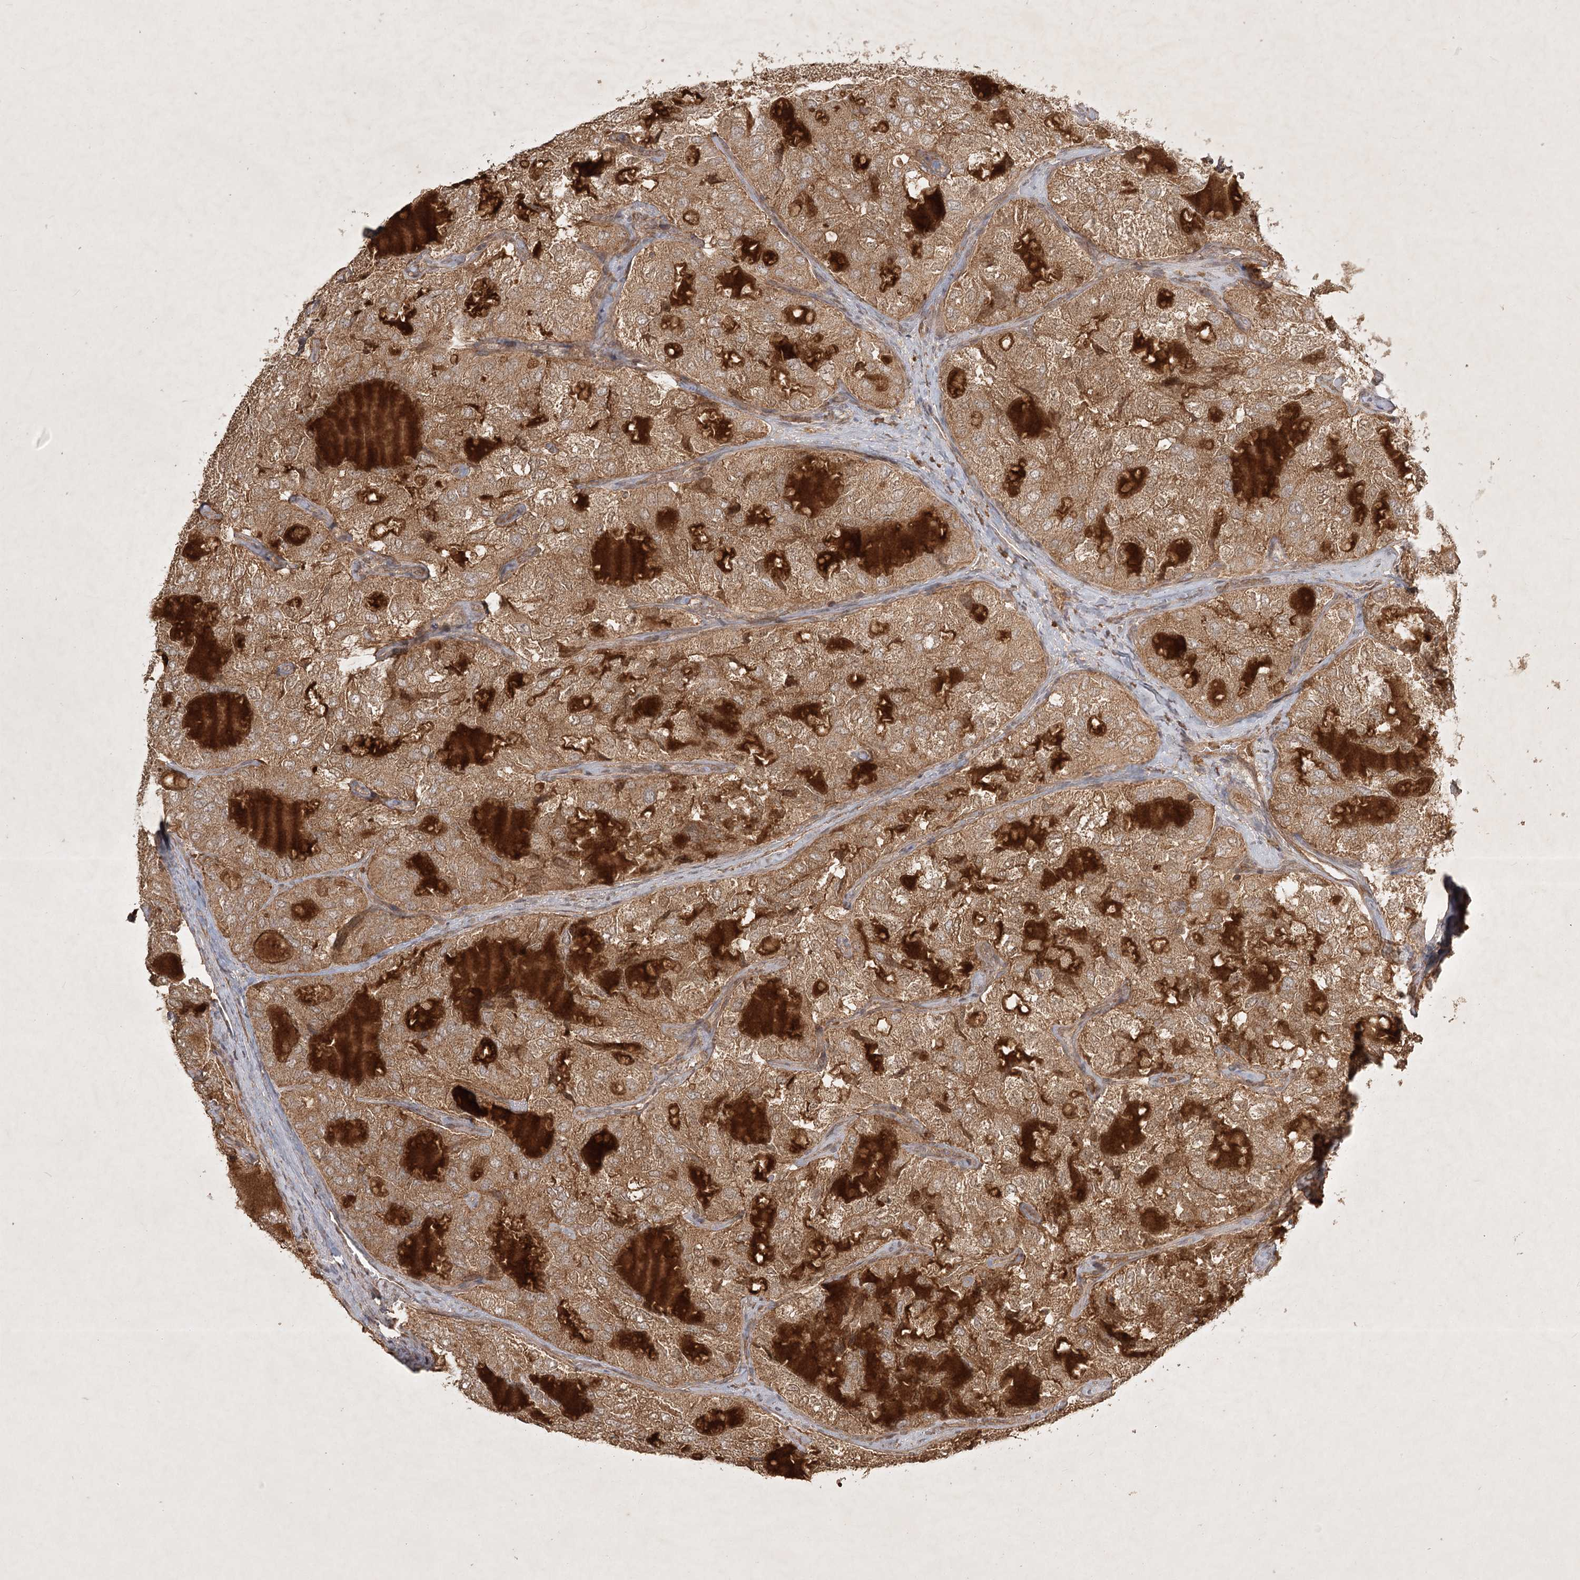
{"staining": {"intensity": "moderate", "quantity": ">75%", "location": "cytoplasmic/membranous"}, "tissue": "thyroid cancer", "cell_type": "Tumor cells", "image_type": "cancer", "snomed": [{"axis": "morphology", "description": "Follicular adenoma carcinoma, NOS"}, {"axis": "topography", "description": "Thyroid gland"}], "caption": "There is medium levels of moderate cytoplasmic/membranous staining in tumor cells of thyroid cancer (follicular adenoma carcinoma), as demonstrated by immunohistochemical staining (brown color).", "gene": "ARL13A", "patient": {"sex": "male", "age": 75}}